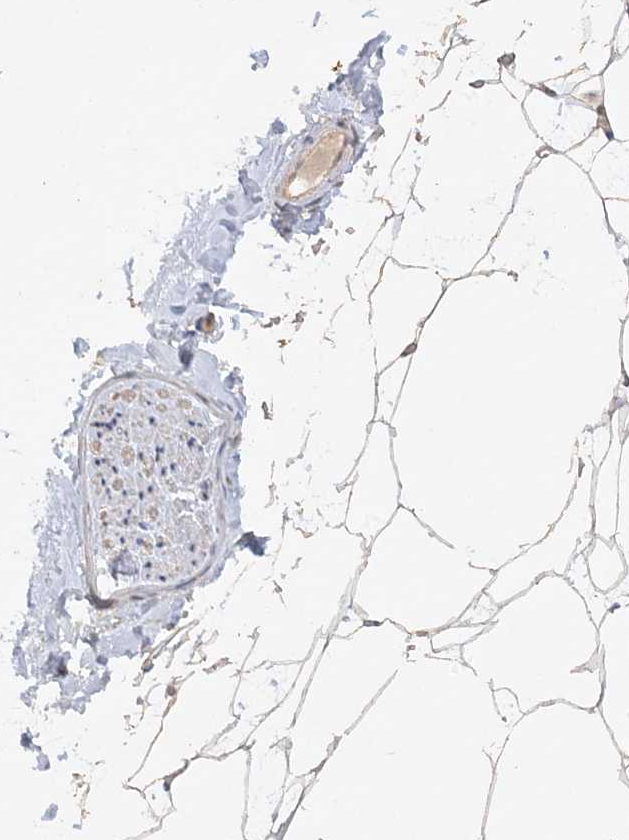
{"staining": {"intensity": "weak", "quantity": ">75%", "location": "nuclear"}, "tissue": "adipose tissue", "cell_type": "Adipocytes", "image_type": "normal", "snomed": [{"axis": "morphology", "description": "Normal tissue, NOS"}, {"axis": "topography", "description": "Breast"}], "caption": "Weak nuclear staining is seen in about >75% of adipocytes in benign adipose tissue.", "gene": "DDX18", "patient": {"sex": "female", "age": 23}}